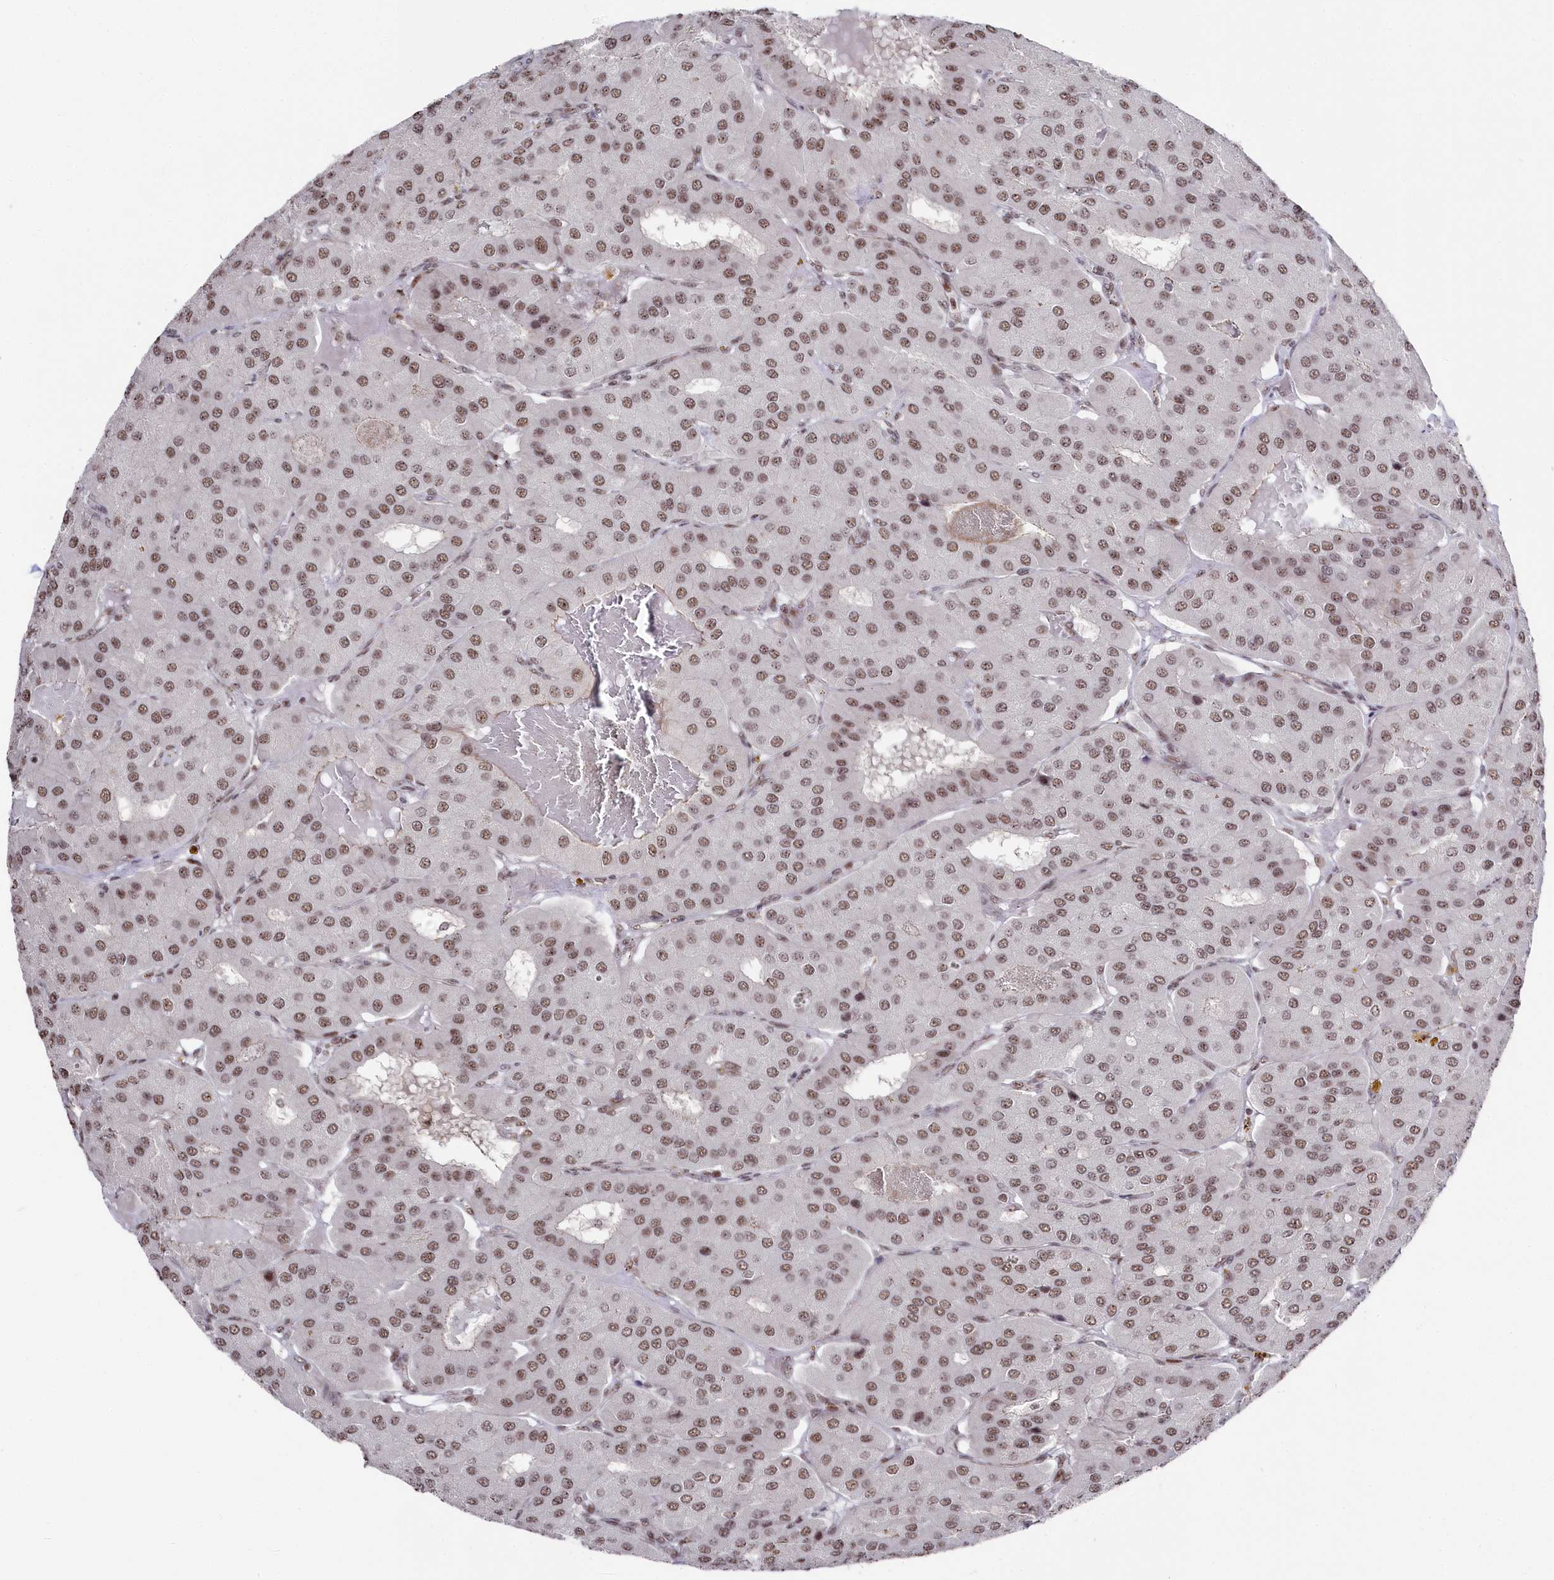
{"staining": {"intensity": "weak", "quantity": ">75%", "location": "nuclear"}, "tissue": "parathyroid gland", "cell_type": "Glandular cells", "image_type": "normal", "snomed": [{"axis": "morphology", "description": "Normal tissue, NOS"}, {"axis": "morphology", "description": "Adenoma, NOS"}, {"axis": "topography", "description": "Parathyroid gland"}], "caption": "Immunohistochemical staining of benign human parathyroid gland exhibits >75% levels of weak nuclear protein staining in approximately >75% of glandular cells.", "gene": "POLR2H", "patient": {"sex": "female", "age": 86}}